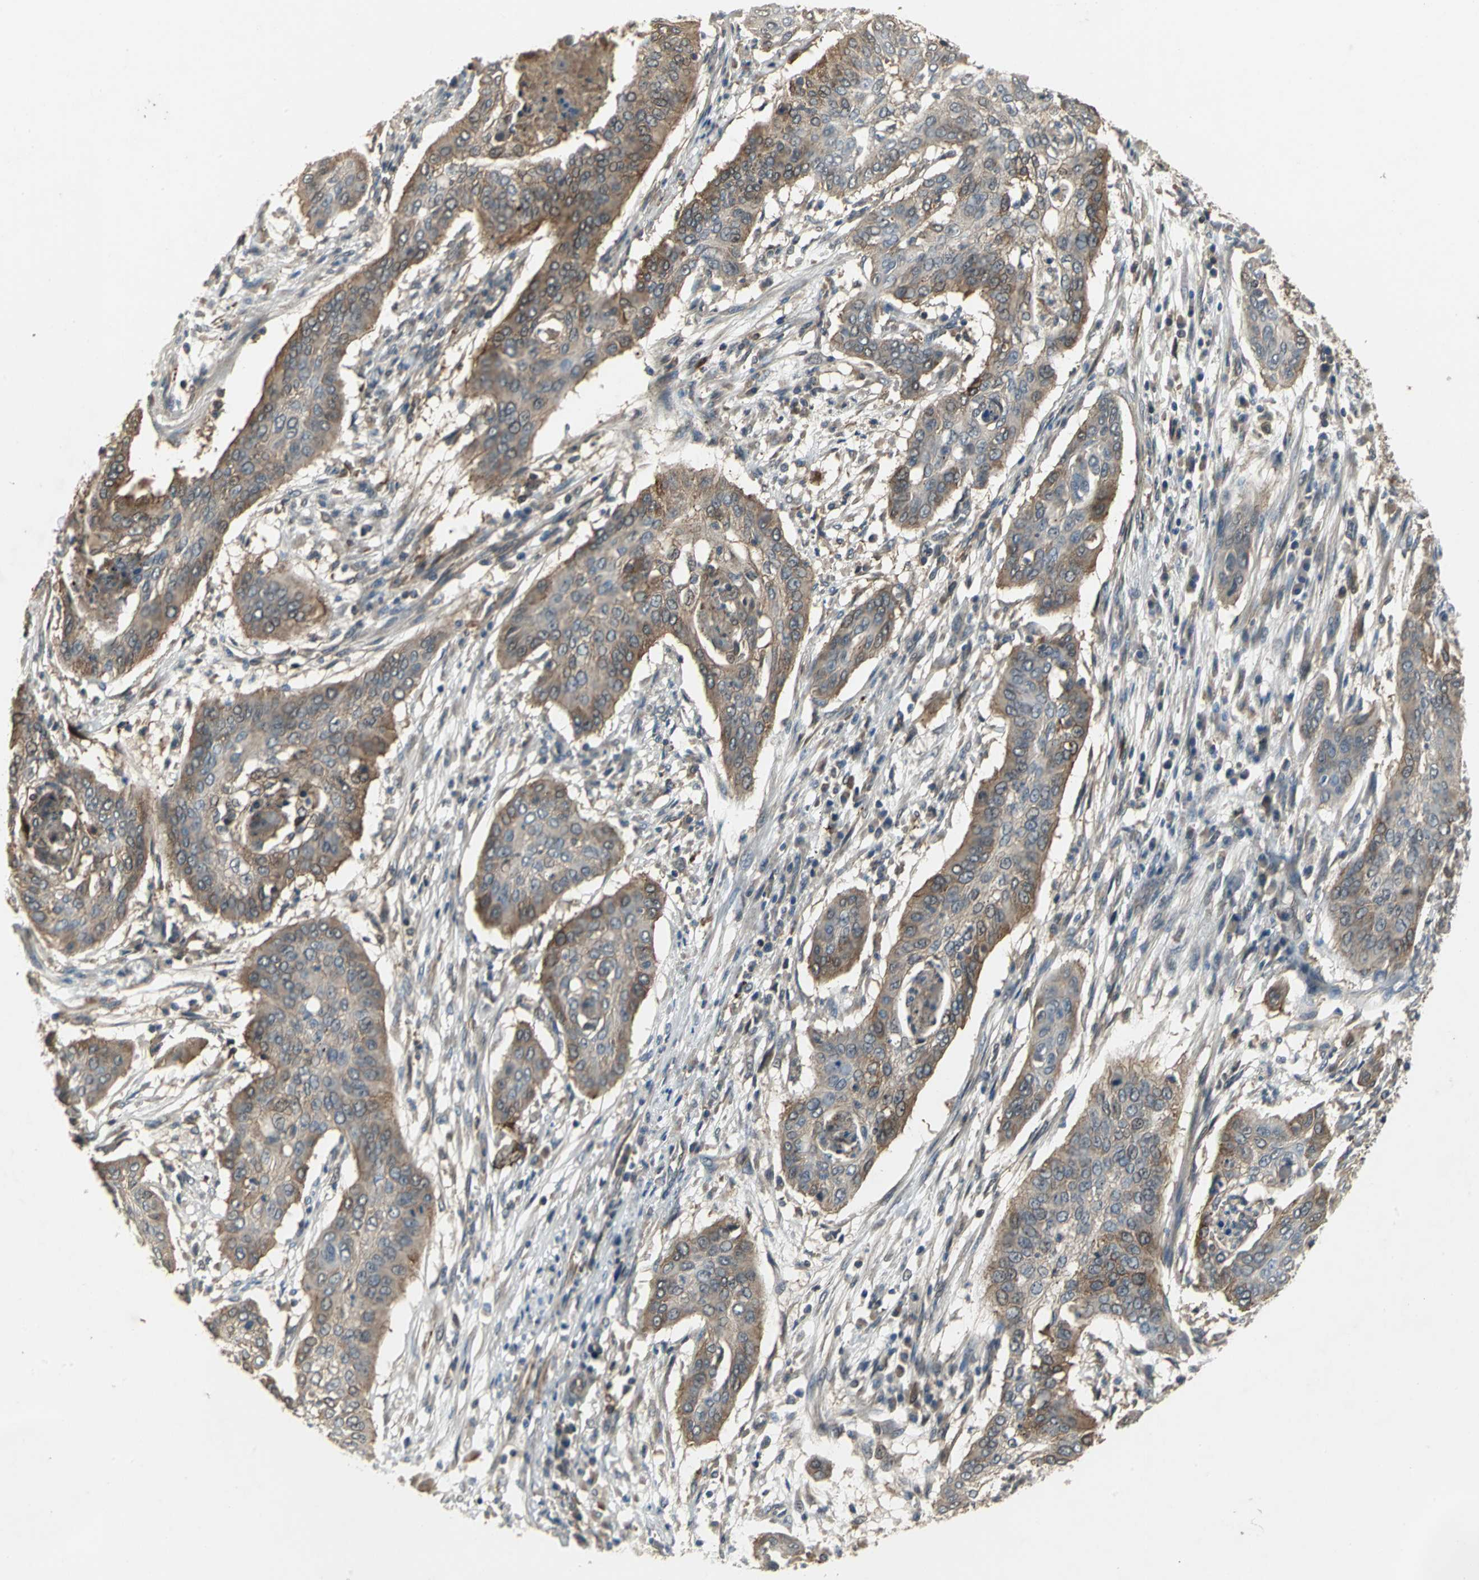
{"staining": {"intensity": "moderate", "quantity": ">75%", "location": "cytoplasmic/membranous"}, "tissue": "cervical cancer", "cell_type": "Tumor cells", "image_type": "cancer", "snomed": [{"axis": "morphology", "description": "Squamous cell carcinoma, NOS"}, {"axis": "topography", "description": "Cervix"}], "caption": "There is medium levels of moderate cytoplasmic/membranous expression in tumor cells of cervical cancer, as demonstrated by immunohistochemical staining (brown color).", "gene": "MET", "patient": {"sex": "female", "age": 39}}